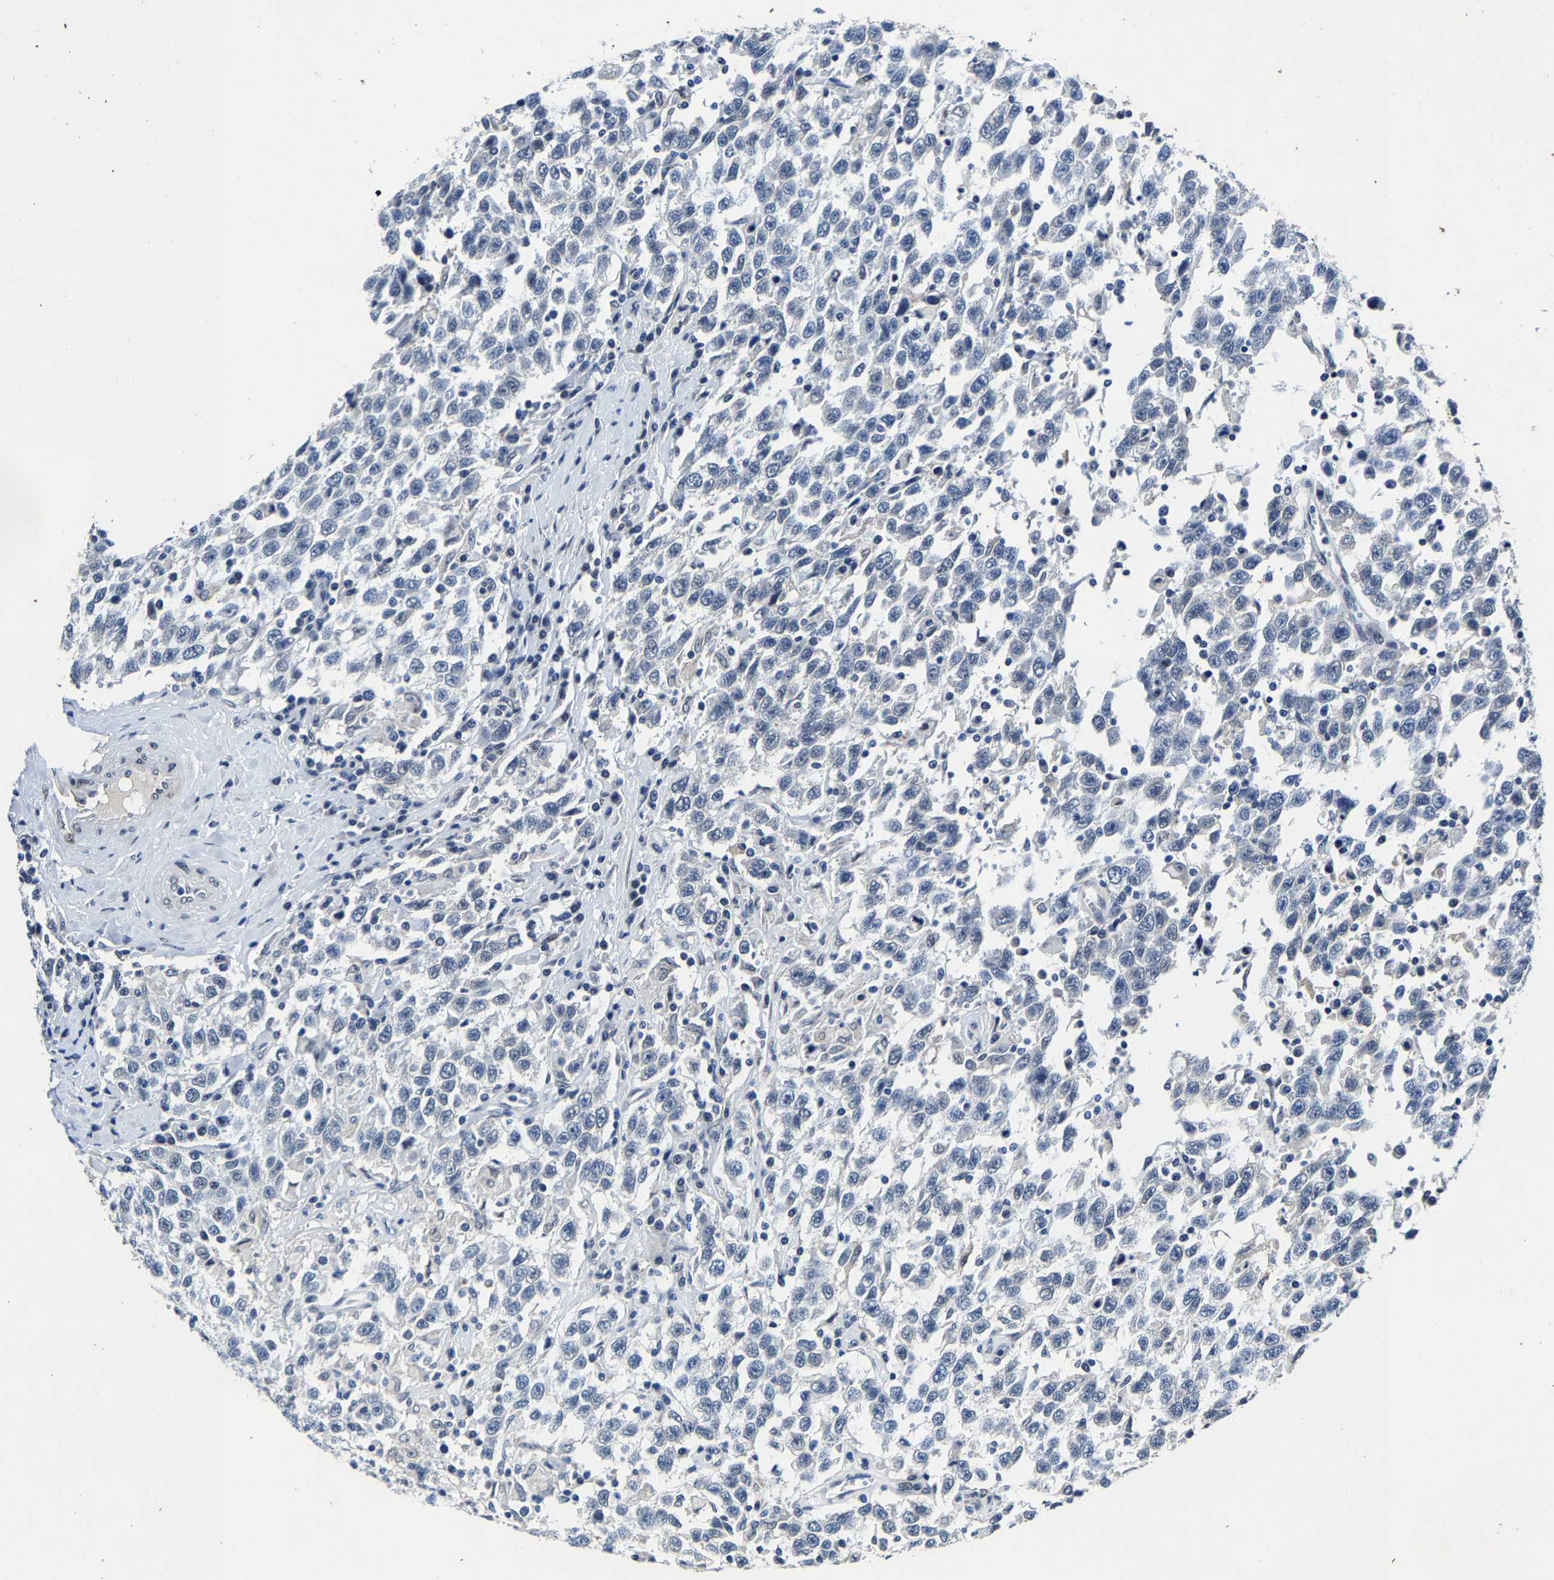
{"staining": {"intensity": "negative", "quantity": "none", "location": "none"}, "tissue": "testis cancer", "cell_type": "Tumor cells", "image_type": "cancer", "snomed": [{"axis": "morphology", "description": "Seminoma, NOS"}, {"axis": "topography", "description": "Testis"}], "caption": "High magnification brightfield microscopy of testis seminoma stained with DAB (brown) and counterstained with hematoxylin (blue): tumor cells show no significant staining.", "gene": "UBN2", "patient": {"sex": "male", "age": 41}}